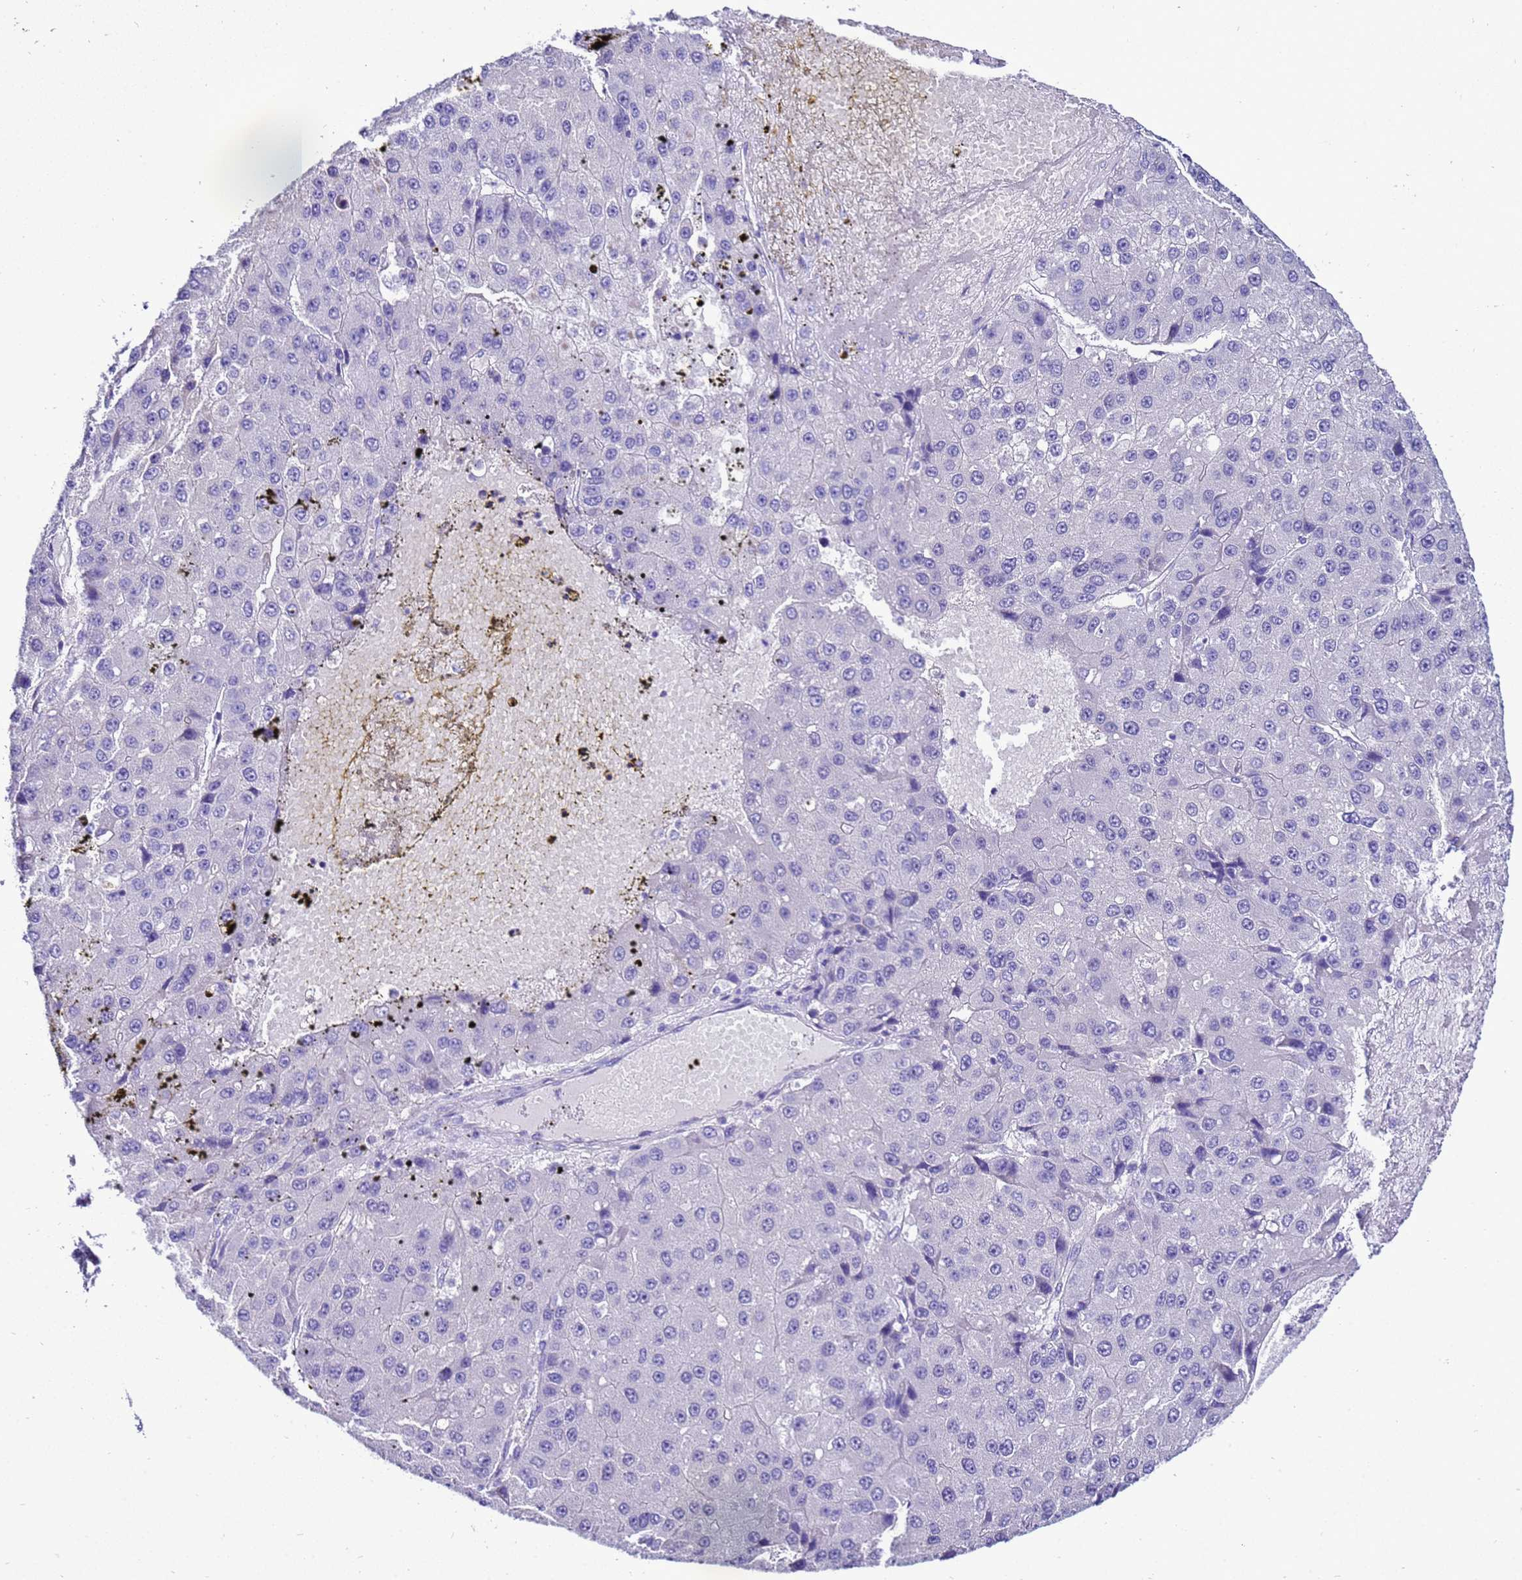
{"staining": {"intensity": "negative", "quantity": "none", "location": "none"}, "tissue": "liver cancer", "cell_type": "Tumor cells", "image_type": "cancer", "snomed": [{"axis": "morphology", "description": "Carcinoma, Hepatocellular, NOS"}, {"axis": "topography", "description": "Liver"}], "caption": "Immunohistochemistry of human liver hepatocellular carcinoma shows no staining in tumor cells.", "gene": "BEST2", "patient": {"sex": "female", "age": 73}}